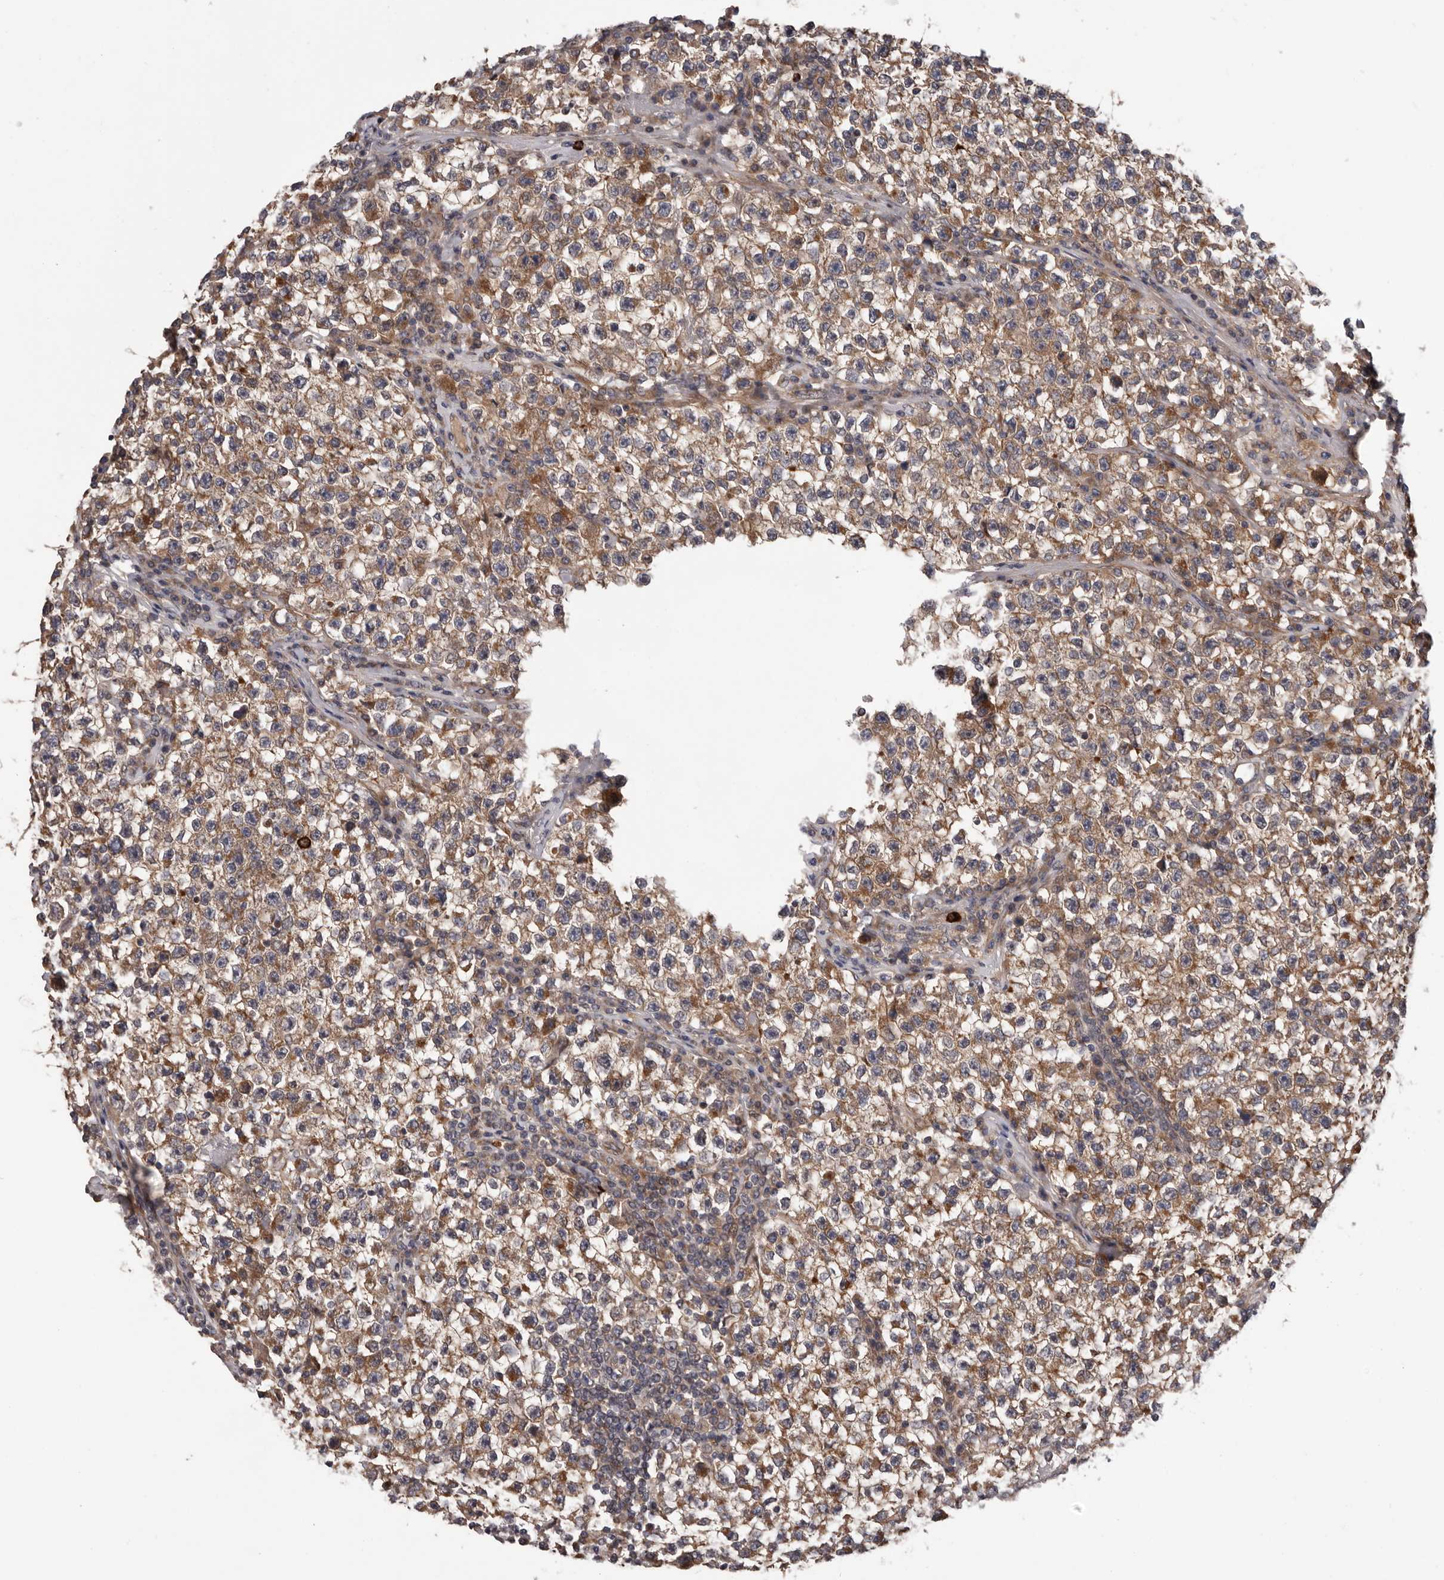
{"staining": {"intensity": "moderate", "quantity": ">75%", "location": "cytoplasmic/membranous"}, "tissue": "testis cancer", "cell_type": "Tumor cells", "image_type": "cancer", "snomed": [{"axis": "morphology", "description": "Seminoma, NOS"}, {"axis": "topography", "description": "Testis"}], "caption": "Immunohistochemical staining of human testis seminoma reveals medium levels of moderate cytoplasmic/membranous protein staining in about >75% of tumor cells.", "gene": "PRKD1", "patient": {"sex": "male", "age": 22}}